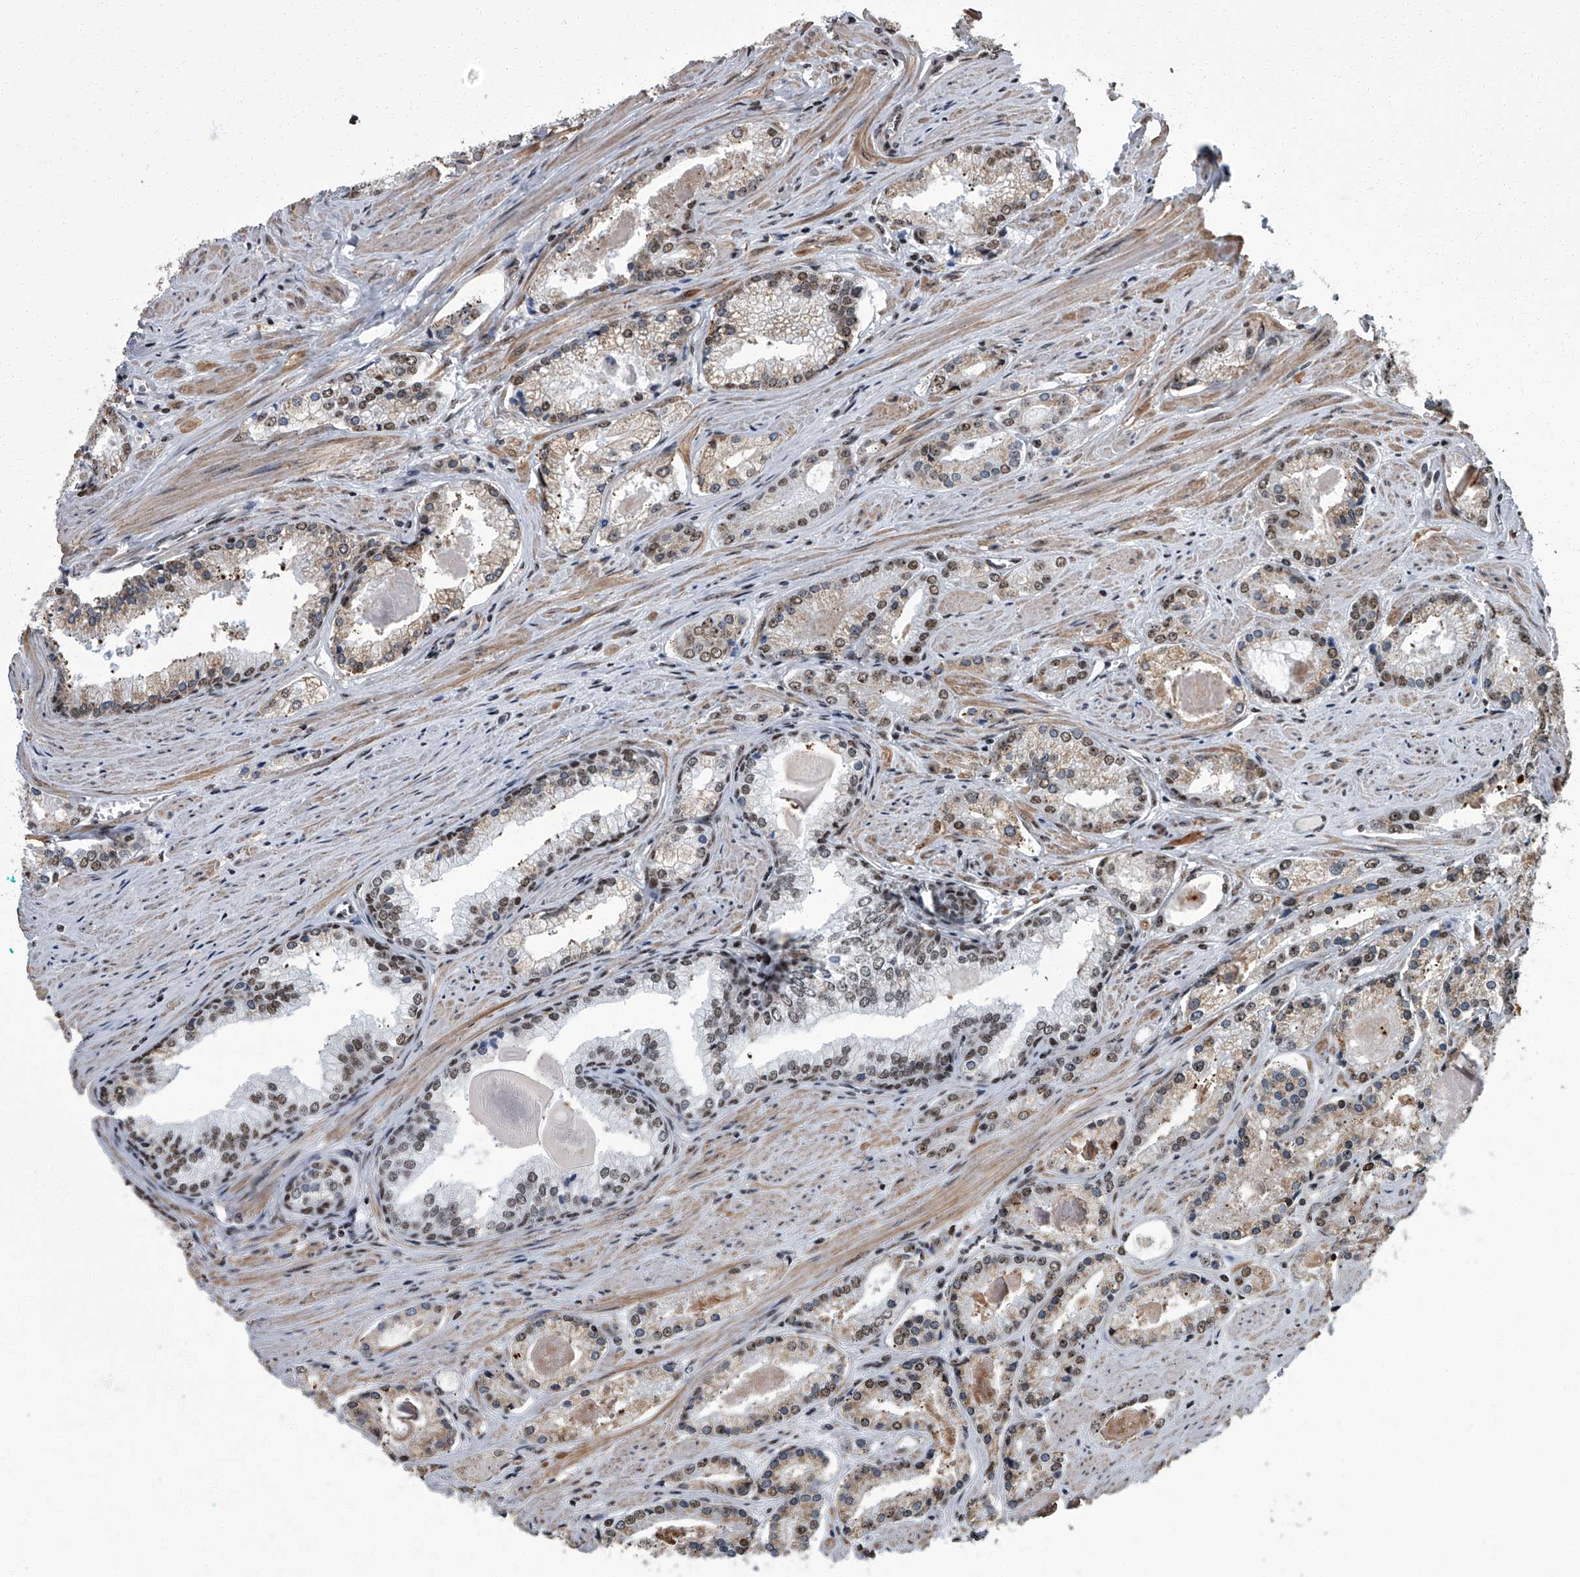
{"staining": {"intensity": "moderate", "quantity": "25%-75%", "location": "nuclear"}, "tissue": "prostate cancer", "cell_type": "Tumor cells", "image_type": "cancer", "snomed": [{"axis": "morphology", "description": "Adenocarcinoma, Low grade"}, {"axis": "topography", "description": "Prostate"}], "caption": "The histopathology image shows staining of prostate cancer, revealing moderate nuclear protein expression (brown color) within tumor cells.", "gene": "ZNF518B", "patient": {"sex": "male", "age": 54}}